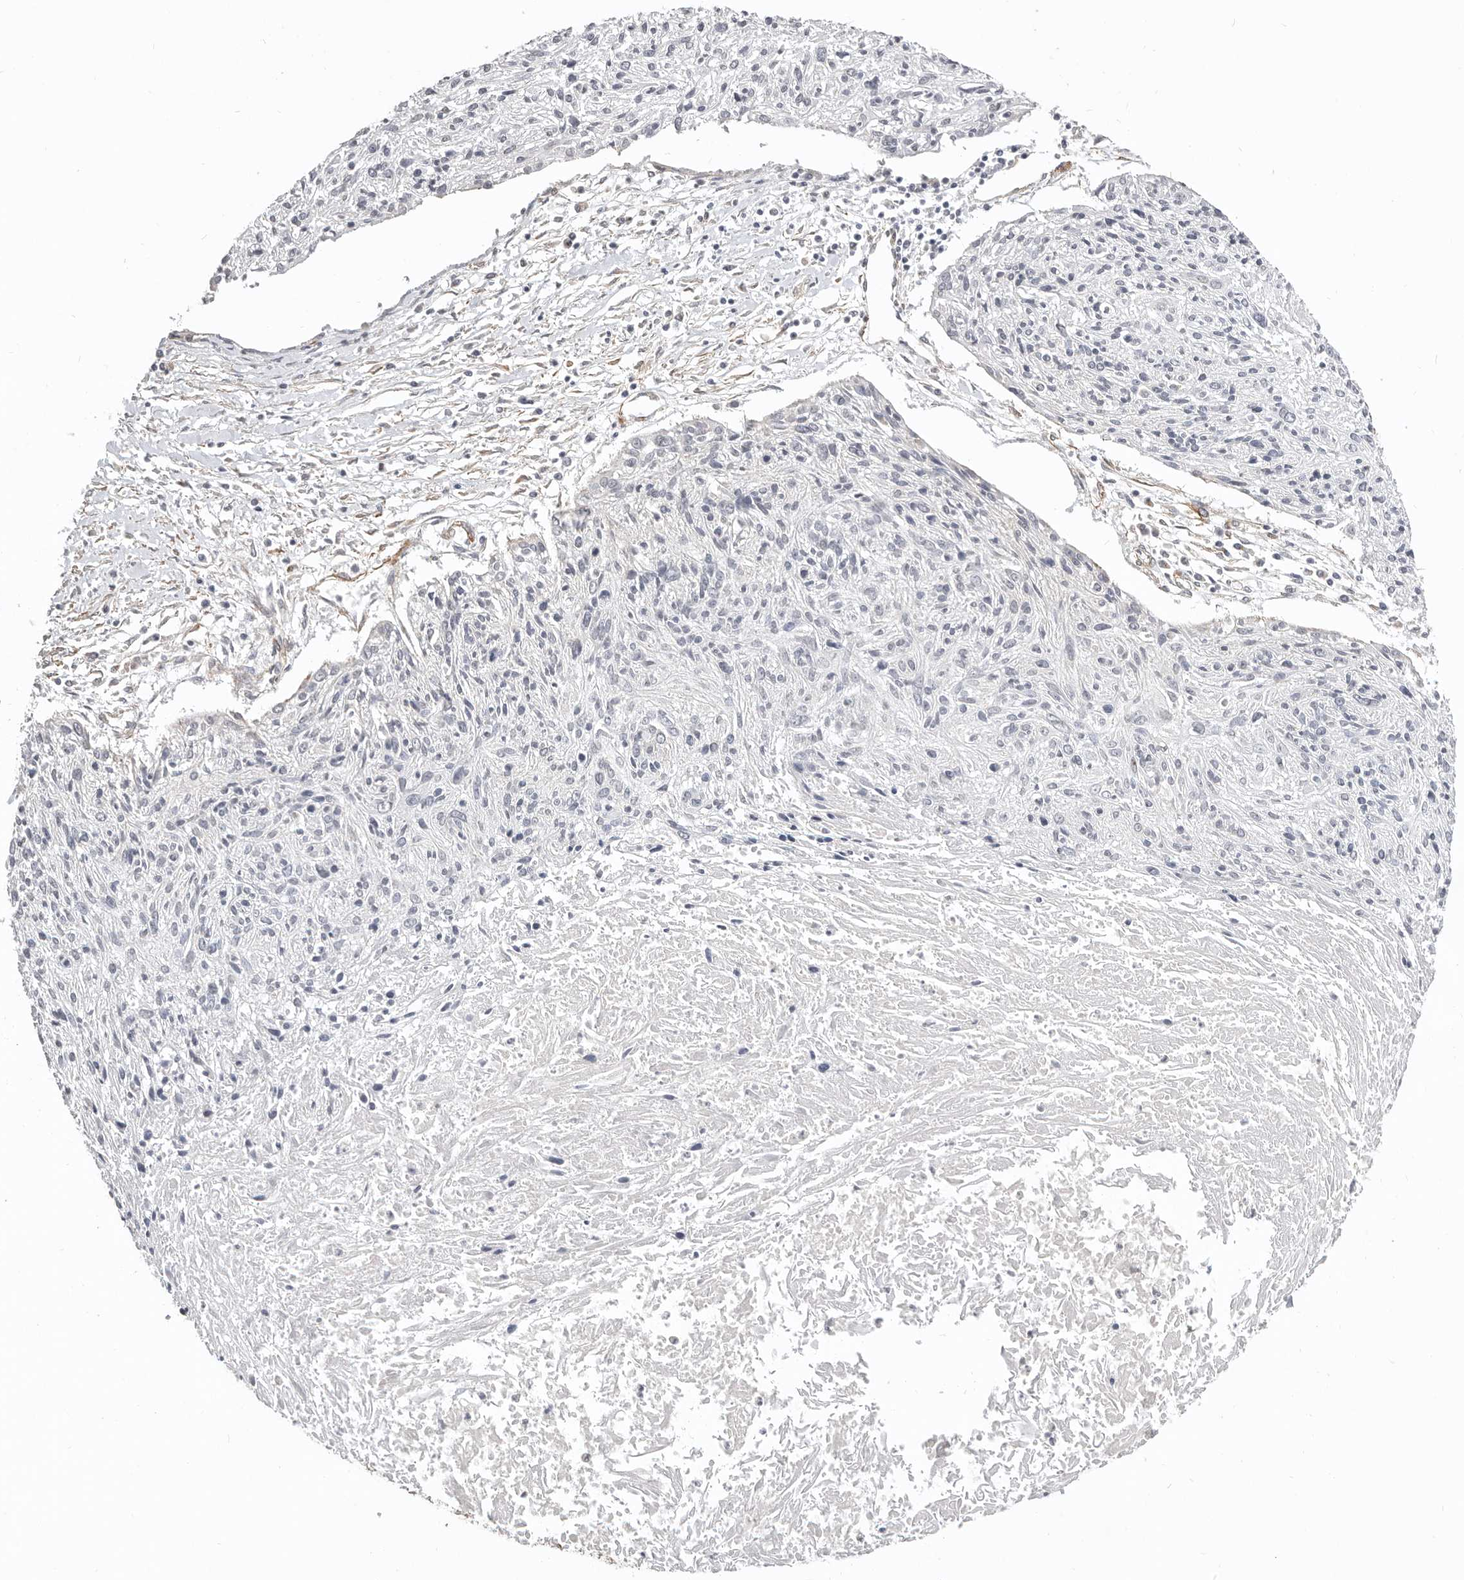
{"staining": {"intensity": "negative", "quantity": "none", "location": "none"}, "tissue": "cervical cancer", "cell_type": "Tumor cells", "image_type": "cancer", "snomed": [{"axis": "morphology", "description": "Squamous cell carcinoma, NOS"}, {"axis": "topography", "description": "Cervix"}], "caption": "Immunohistochemical staining of squamous cell carcinoma (cervical) displays no significant positivity in tumor cells.", "gene": "RABAC1", "patient": {"sex": "female", "age": 51}}